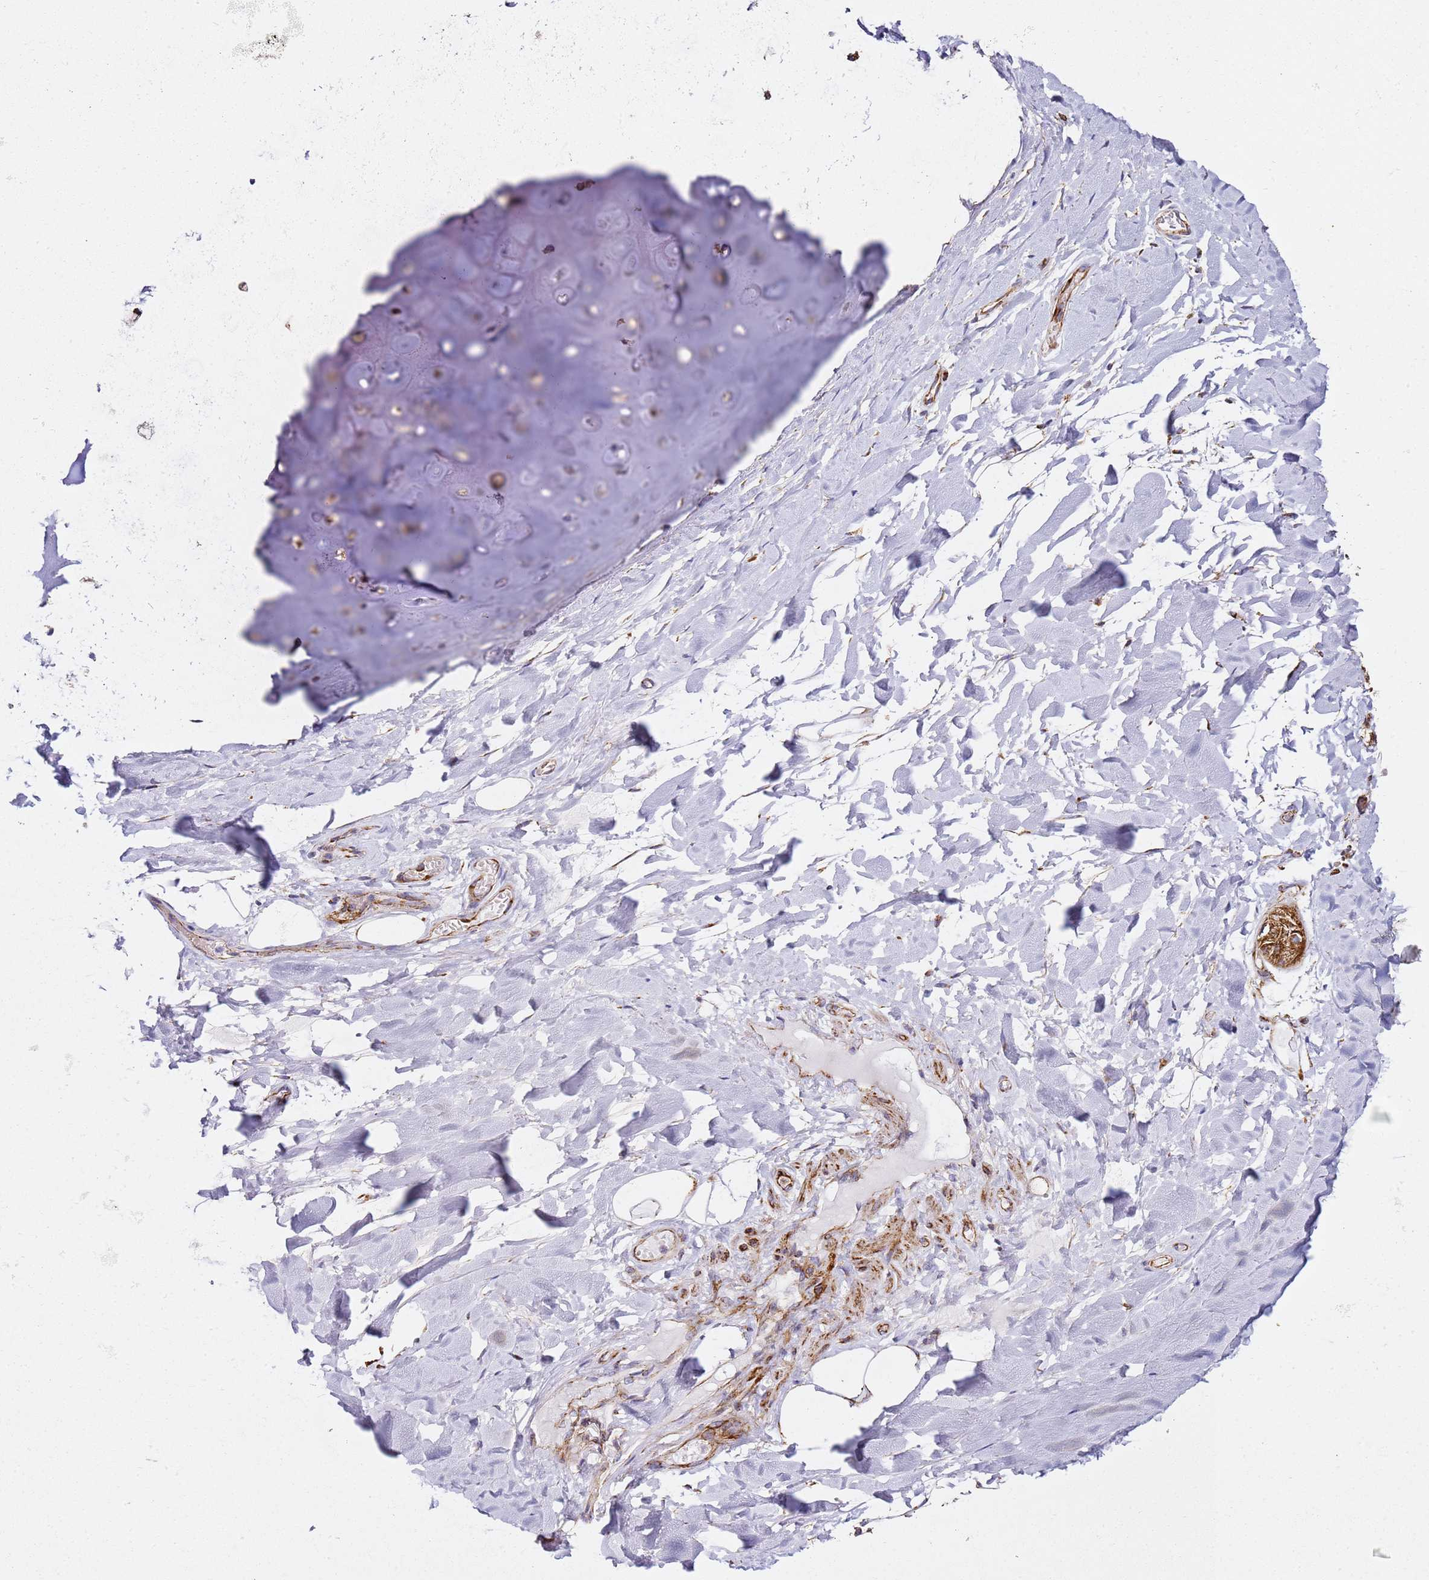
{"staining": {"intensity": "moderate", "quantity": ">75%", "location": "cytoplasmic/membranous"}, "tissue": "adipose tissue", "cell_type": "Adipocytes", "image_type": "normal", "snomed": [{"axis": "morphology", "description": "Normal tissue, NOS"}, {"axis": "topography", "description": "Lymph node"}, {"axis": "topography", "description": "Cartilage tissue"}, {"axis": "topography", "description": "Bronchus"}], "caption": "Immunohistochemical staining of unremarkable adipose tissue demonstrates medium levels of moderate cytoplasmic/membranous expression in approximately >75% of adipocytes.", "gene": "NDUFA3", "patient": {"sex": "male", "age": 63}}